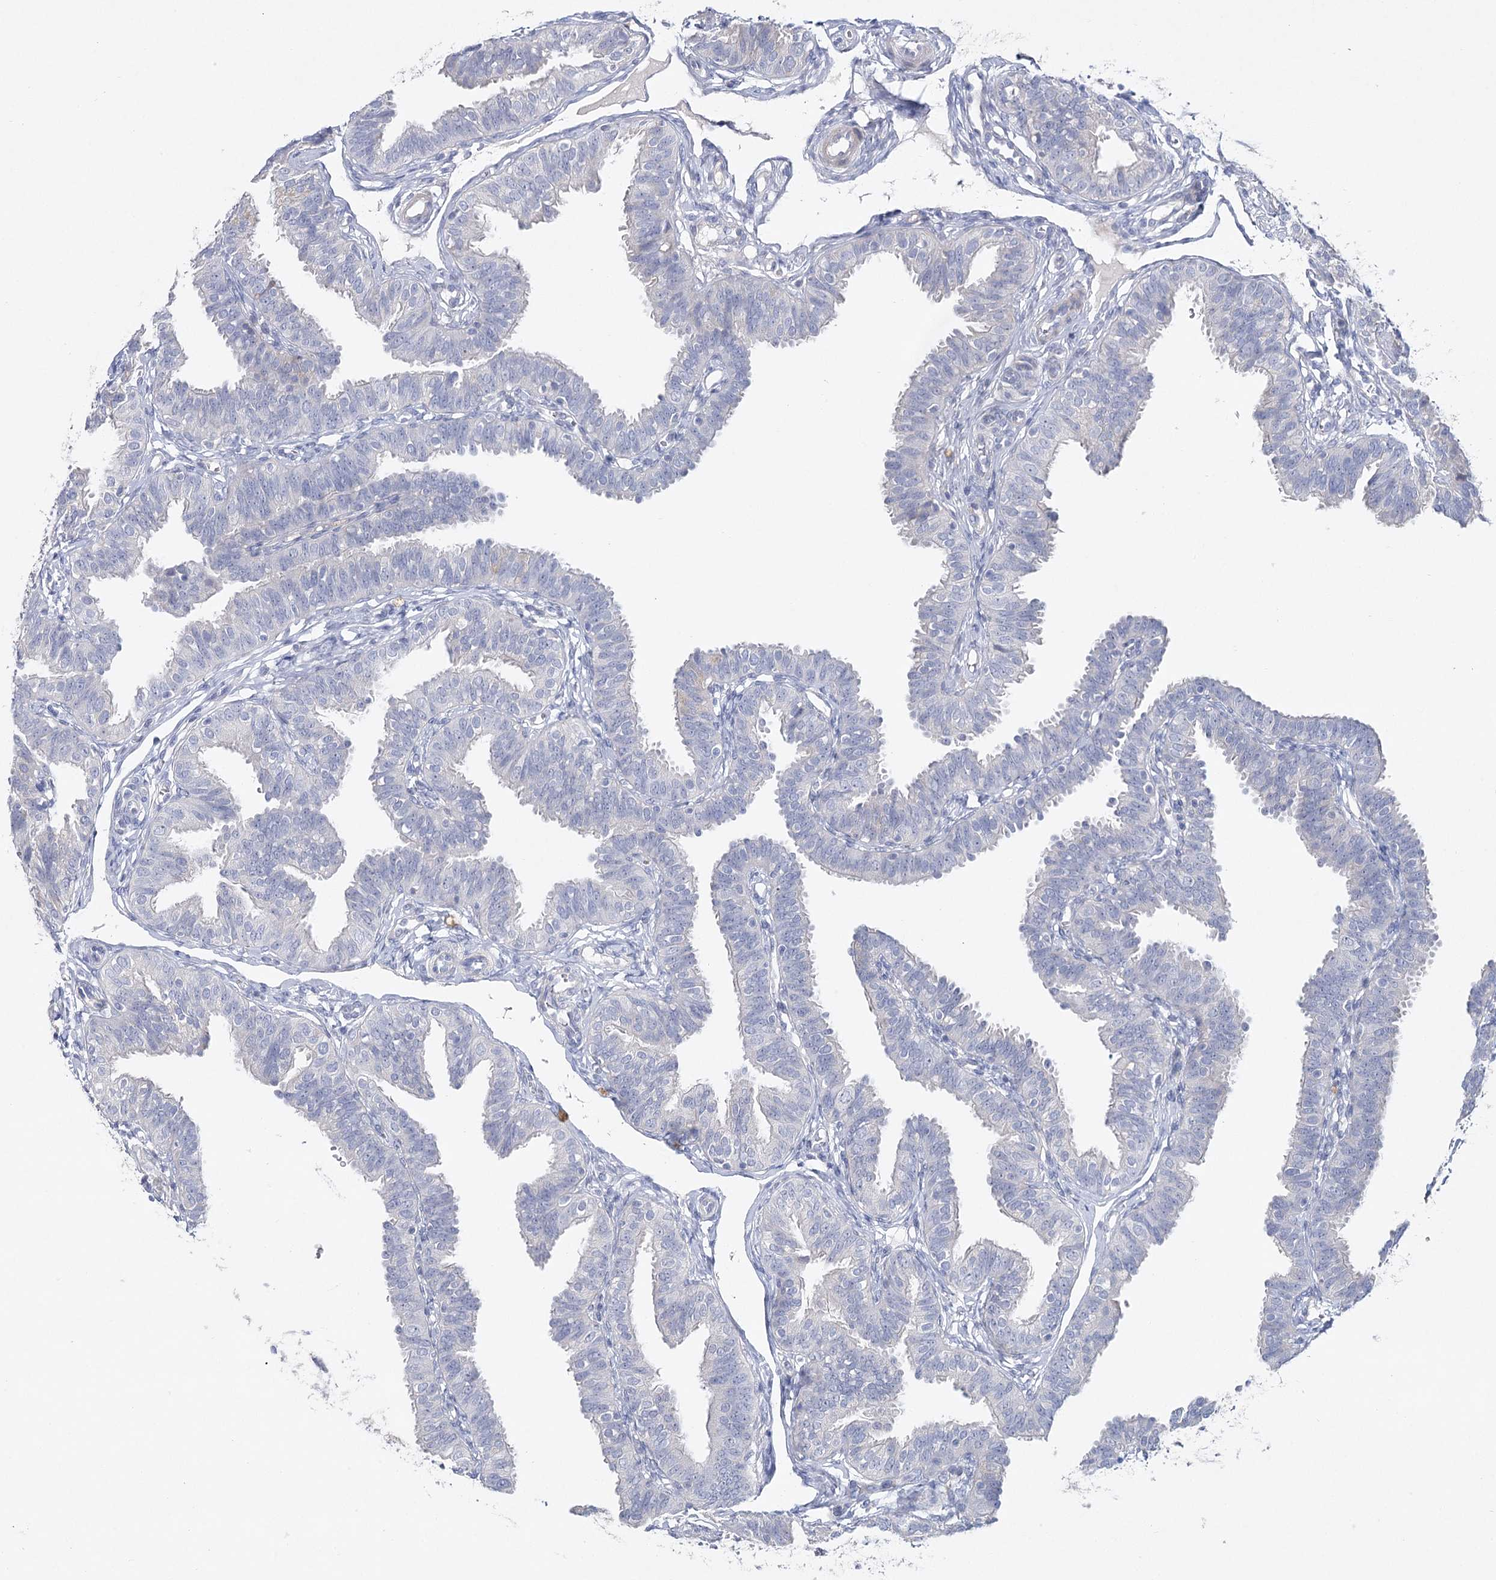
{"staining": {"intensity": "negative", "quantity": "none", "location": "none"}, "tissue": "fallopian tube", "cell_type": "Glandular cells", "image_type": "normal", "snomed": [{"axis": "morphology", "description": "Normal tissue, NOS"}, {"axis": "topography", "description": "Fallopian tube"}], "caption": "IHC photomicrograph of benign fallopian tube: fallopian tube stained with DAB (3,3'-diaminobenzidine) shows no significant protein staining in glandular cells.", "gene": "MAP3K13", "patient": {"sex": "female", "age": 35}}